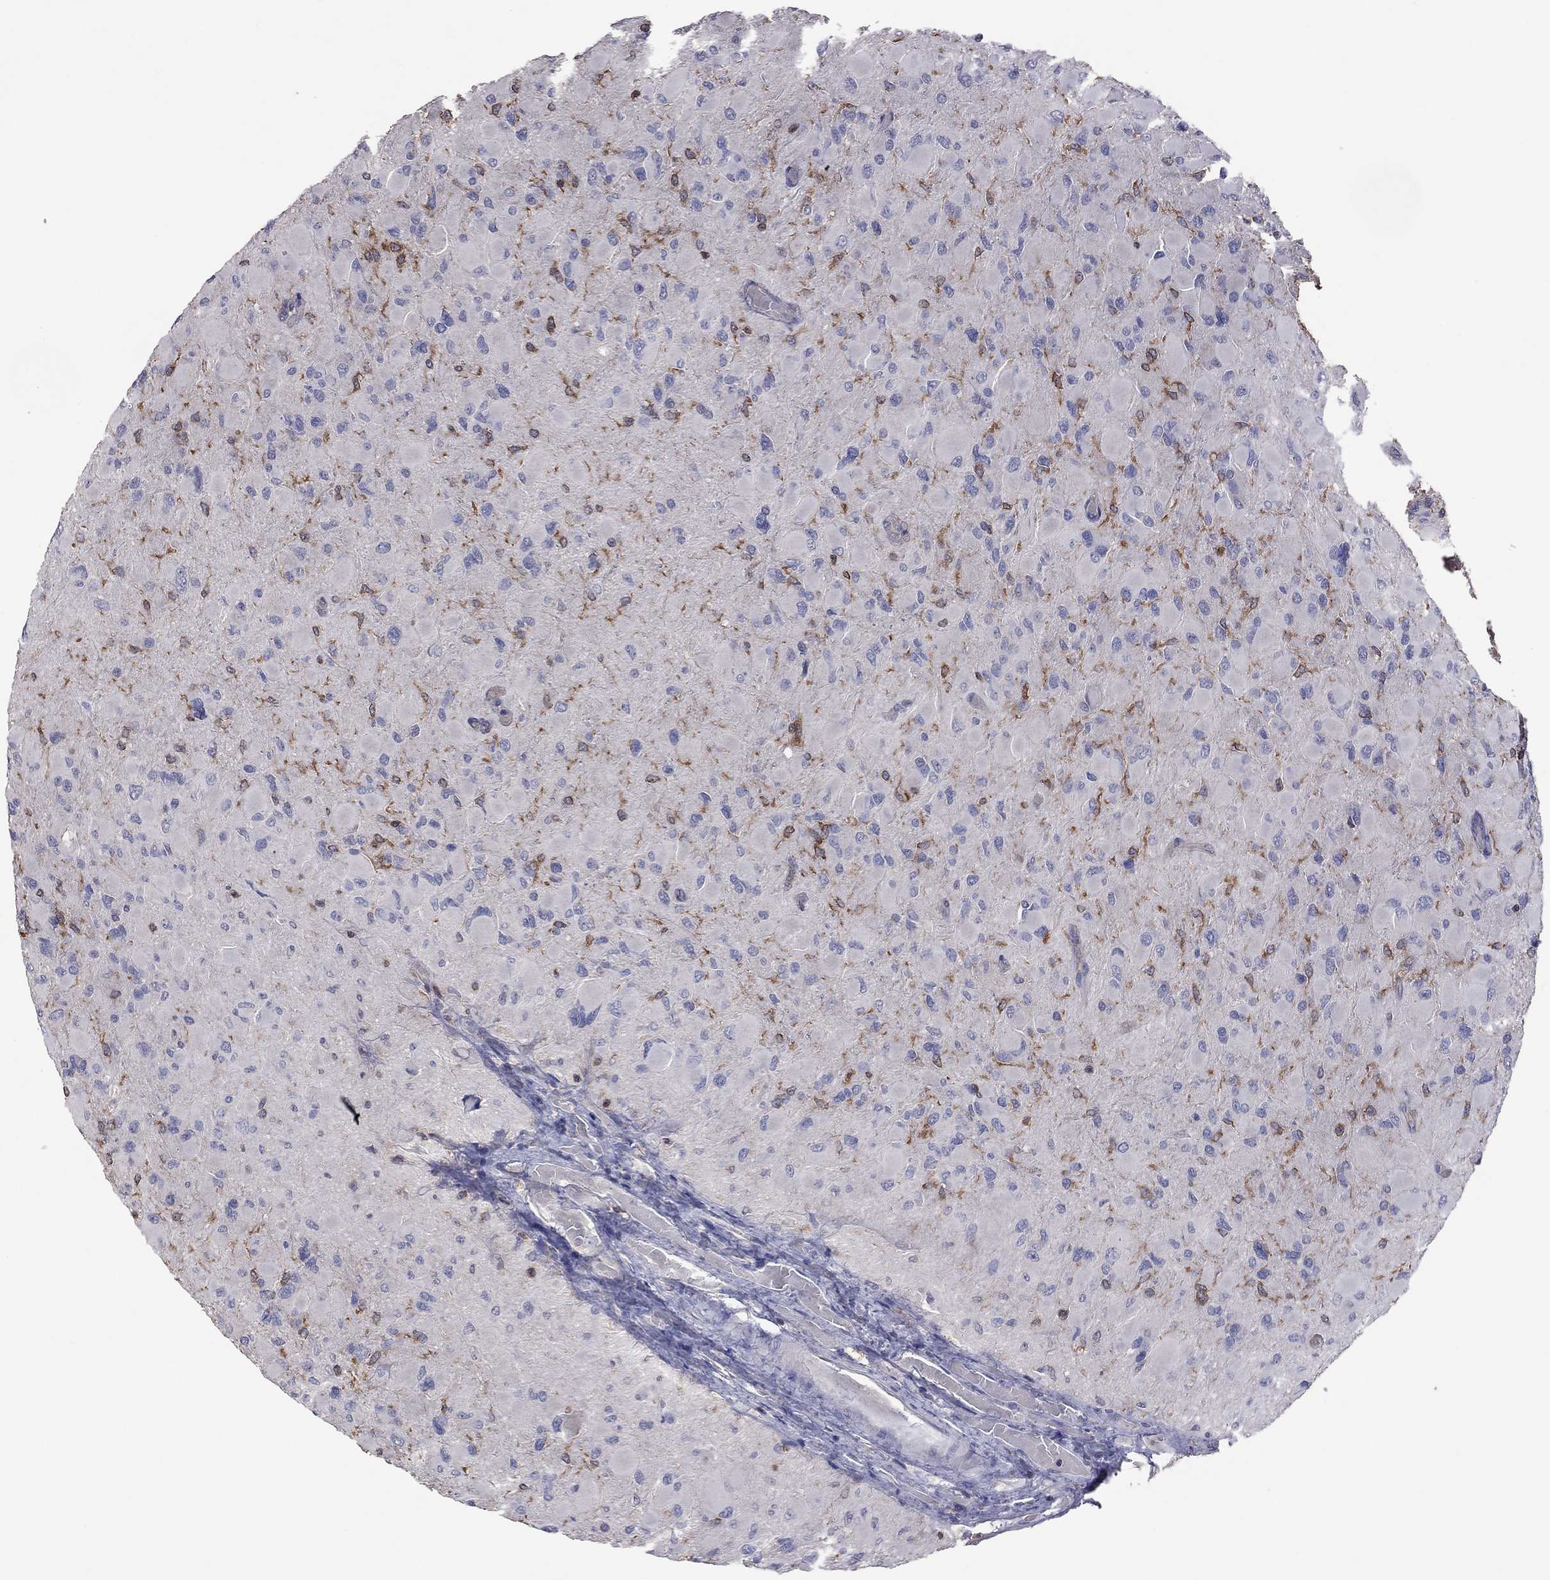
{"staining": {"intensity": "negative", "quantity": "none", "location": "none"}, "tissue": "glioma", "cell_type": "Tumor cells", "image_type": "cancer", "snomed": [{"axis": "morphology", "description": "Glioma, malignant, High grade"}, {"axis": "topography", "description": "Cerebral cortex"}], "caption": "Image shows no protein positivity in tumor cells of malignant glioma (high-grade) tissue. (DAB (3,3'-diaminobenzidine) immunohistochemistry with hematoxylin counter stain).", "gene": "IPCEF1", "patient": {"sex": "female", "age": 36}}